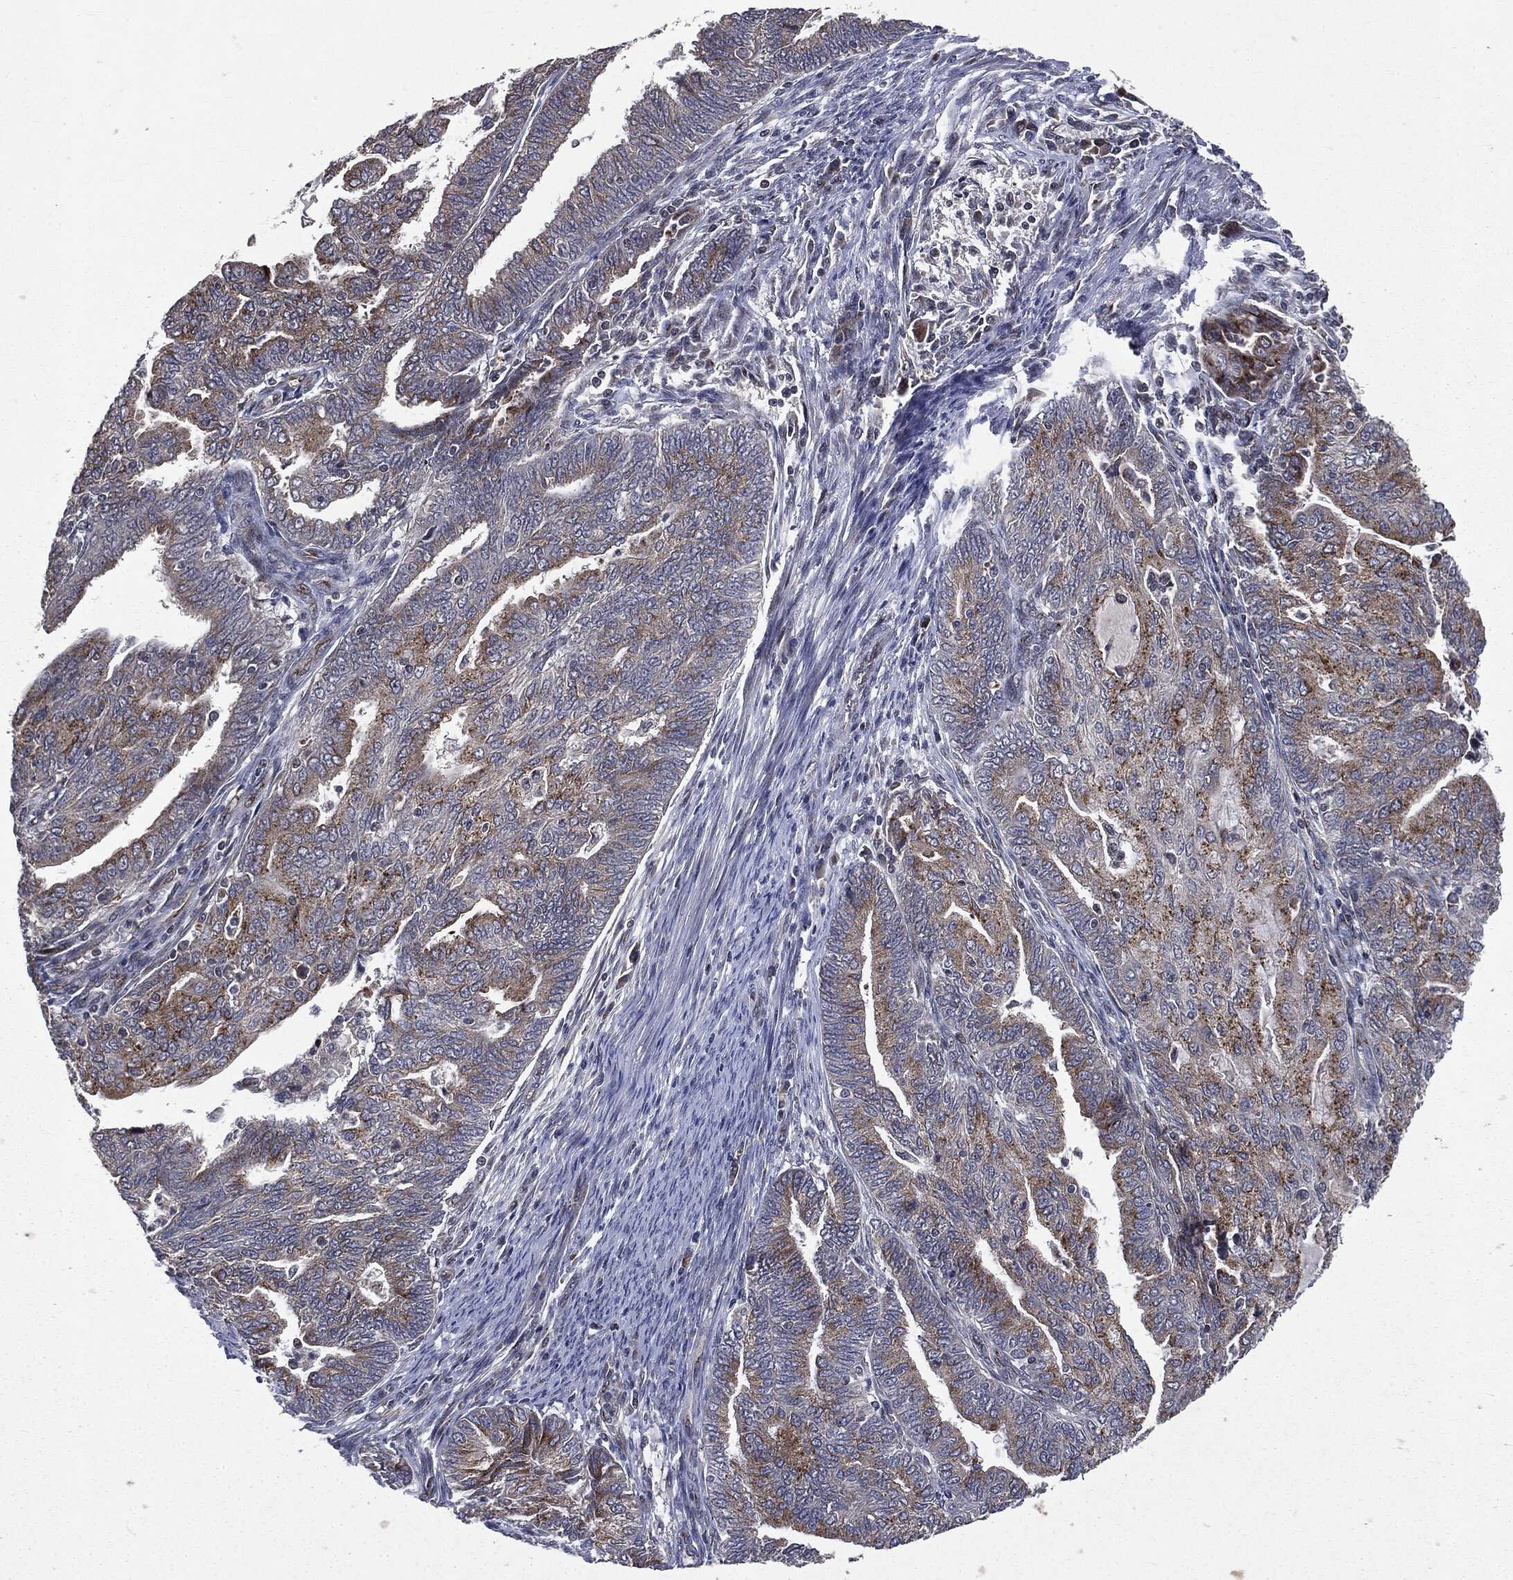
{"staining": {"intensity": "moderate", "quantity": "25%-75%", "location": "cytoplasmic/membranous"}, "tissue": "endometrial cancer", "cell_type": "Tumor cells", "image_type": "cancer", "snomed": [{"axis": "morphology", "description": "Adenocarcinoma, NOS"}, {"axis": "topography", "description": "Endometrium"}], "caption": "This is an image of IHC staining of adenocarcinoma (endometrial), which shows moderate staining in the cytoplasmic/membranous of tumor cells.", "gene": "PLPPR2", "patient": {"sex": "female", "age": 82}}